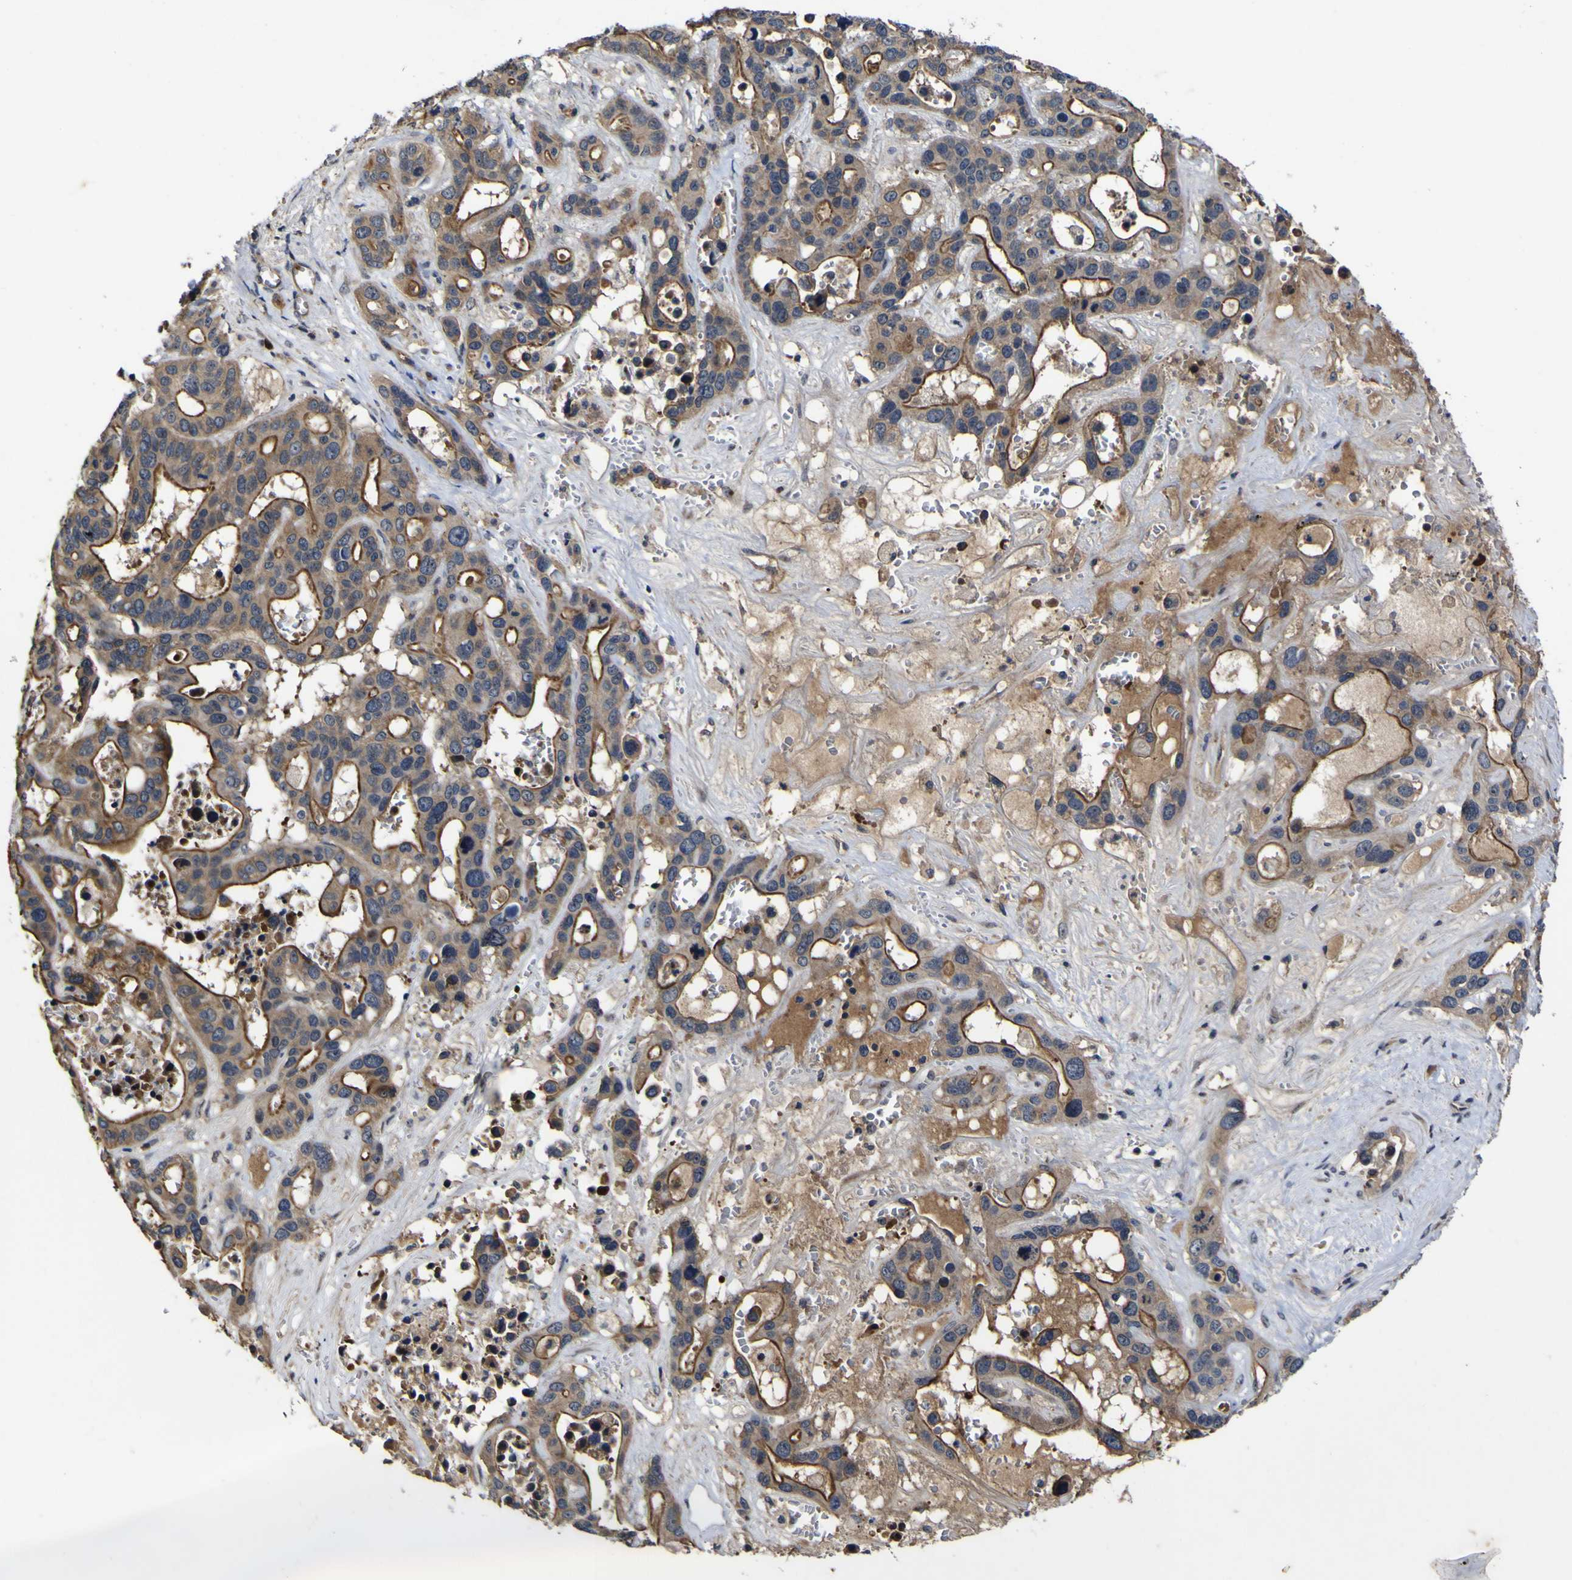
{"staining": {"intensity": "moderate", "quantity": ">75%", "location": "cytoplasmic/membranous"}, "tissue": "liver cancer", "cell_type": "Tumor cells", "image_type": "cancer", "snomed": [{"axis": "morphology", "description": "Cholangiocarcinoma"}, {"axis": "topography", "description": "Liver"}], "caption": "Human liver cholangiocarcinoma stained with a brown dye exhibits moderate cytoplasmic/membranous positive positivity in about >75% of tumor cells.", "gene": "CCL2", "patient": {"sex": "female", "age": 65}}